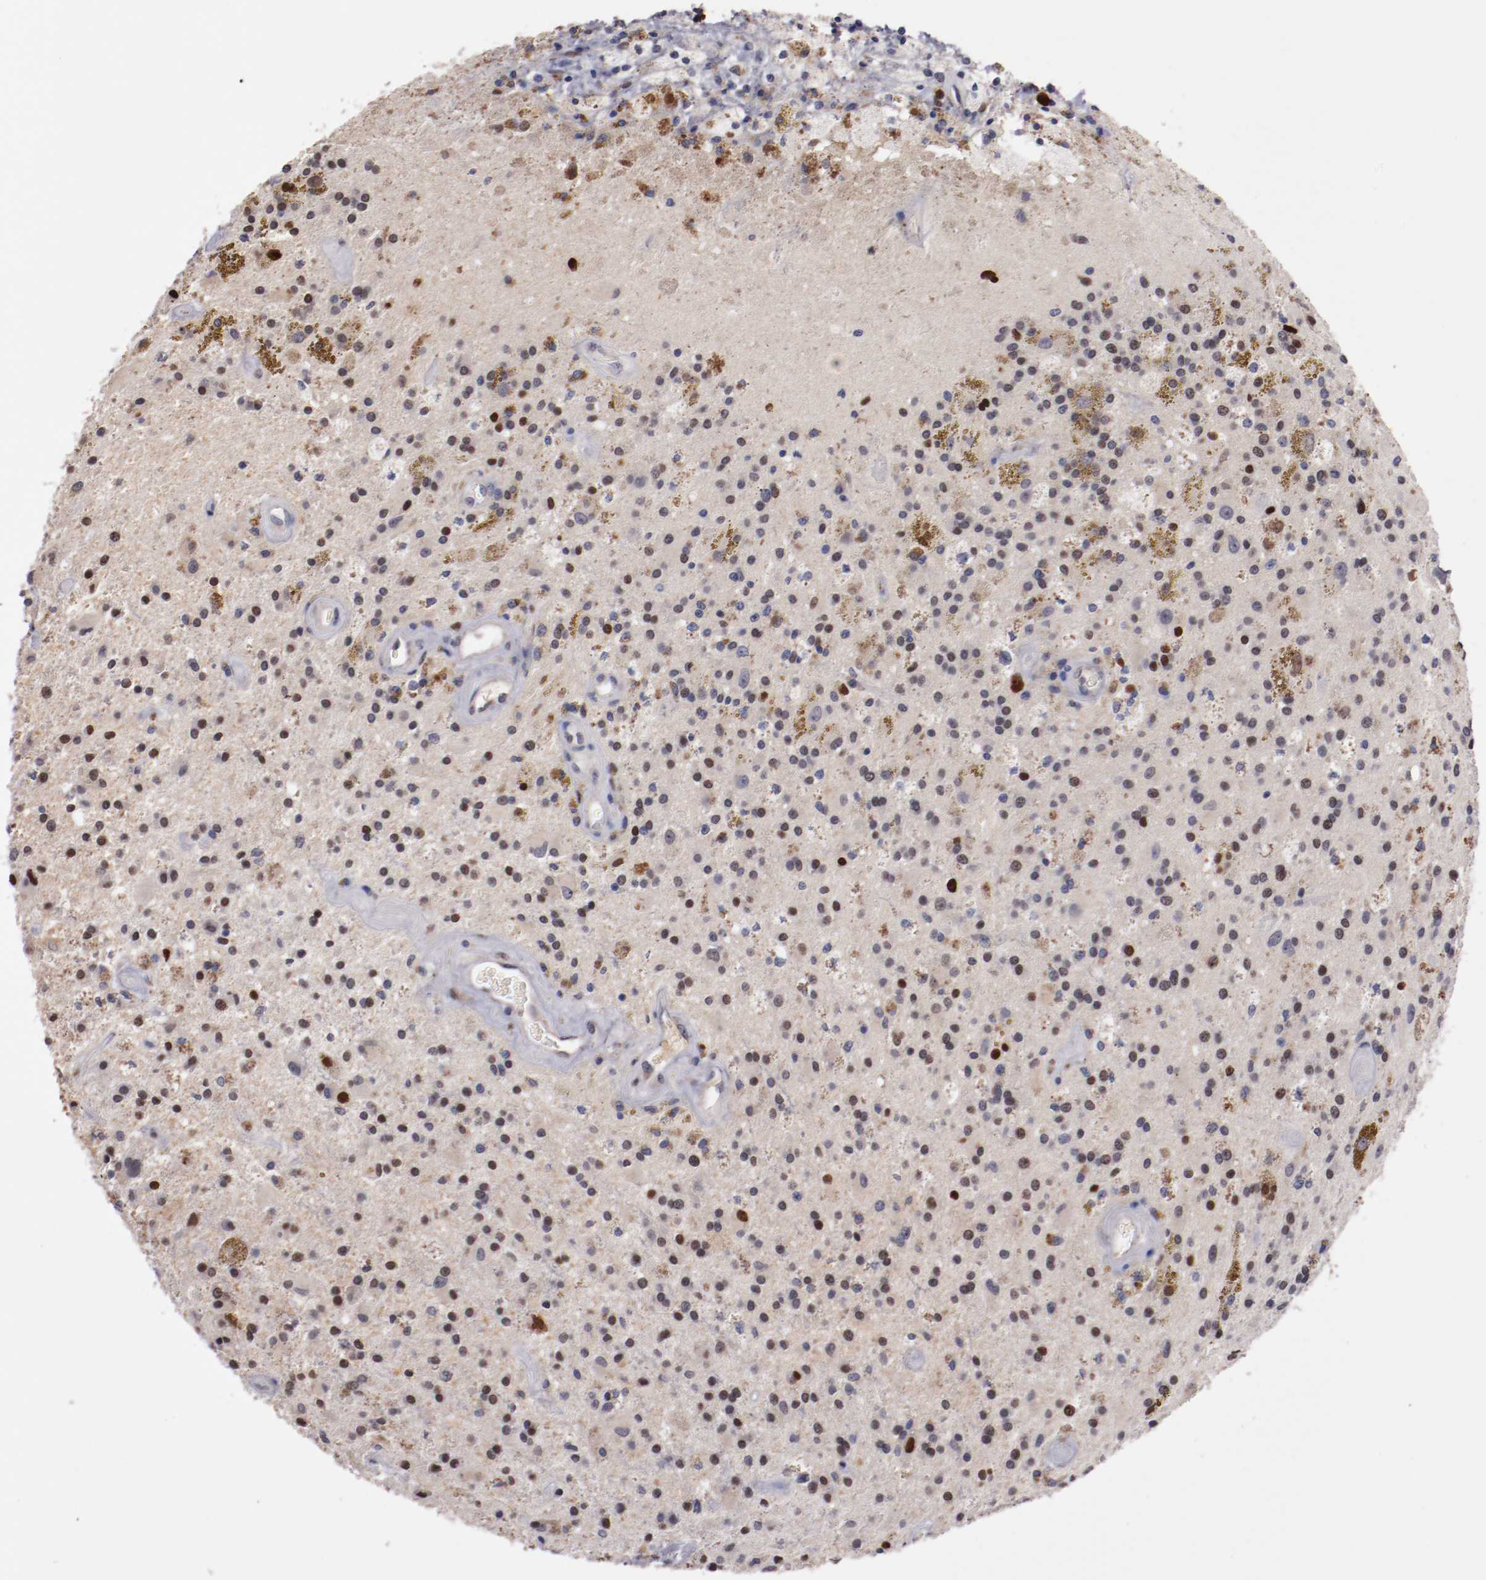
{"staining": {"intensity": "moderate", "quantity": "25%-75%", "location": "nuclear"}, "tissue": "glioma", "cell_type": "Tumor cells", "image_type": "cancer", "snomed": [{"axis": "morphology", "description": "Glioma, malignant, Low grade"}, {"axis": "topography", "description": "Brain"}], "caption": "Protein staining shows moderate nuclear expression in about 25%-75% of tumor cells in glioma.", "gene": "FAM81A", "patient": {"sex": "male", "age": 58}}